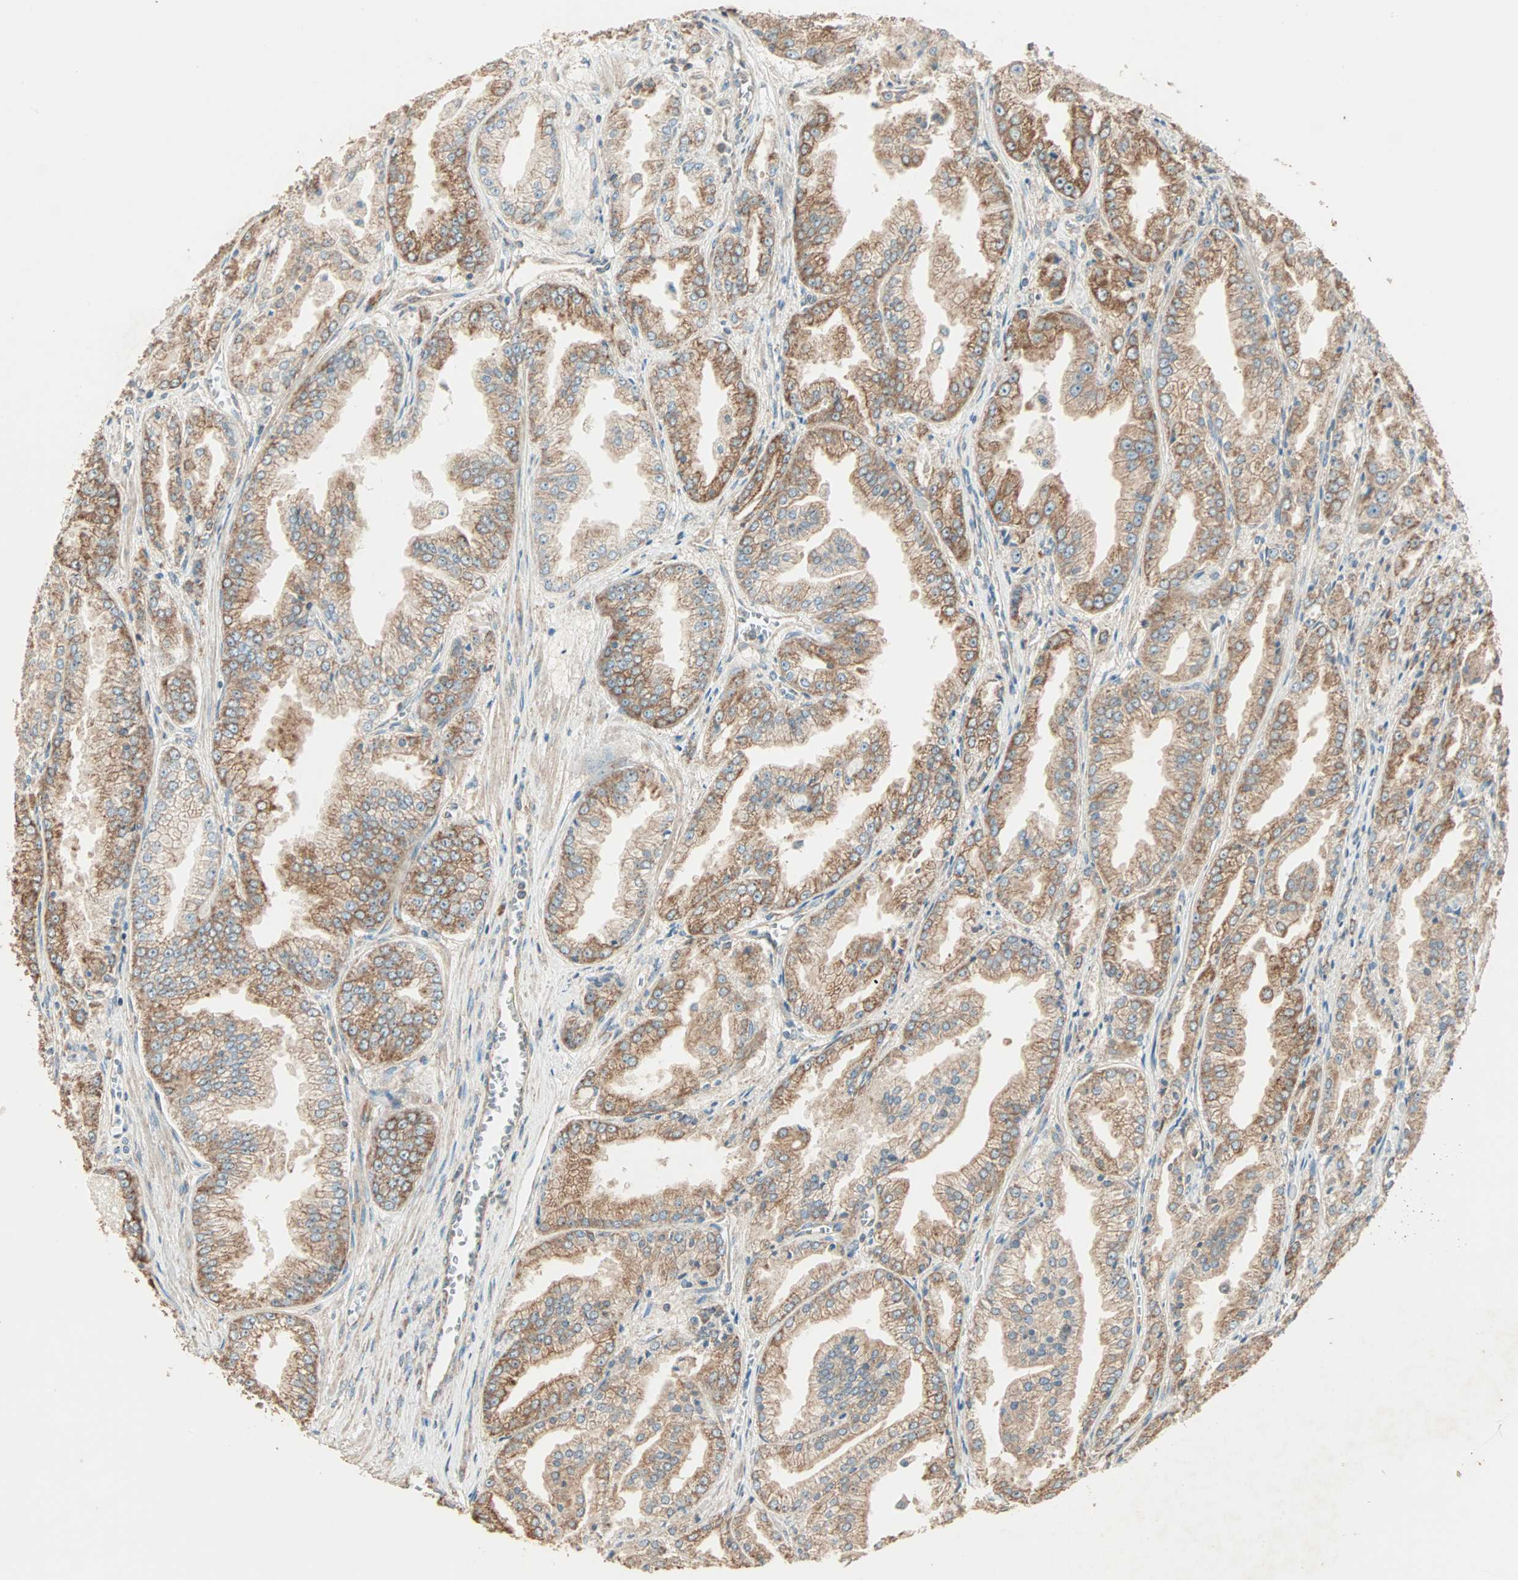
{"staining": {"intensity": "moderate", "quantity": ">75%", "location": "cytoplasmic/membranous"}, "tissue": "prostate cancer", "cell_type": "Tumor cells", "image_type": "cancer", "snomed": [{"axis": "morphology", "description": "Adenocarcinoma, High grade"}, {"axis": "topography", "description": "Prostate"}], "caption": "Human prostate high-grade adenocarcinoma stained for a protein (brown) exhibits moderate cytoplasmic/membranous positive staining in about >75% of tumor cells.", "gene": "EIF4G2", "patient": {"sex": "male", "age": 61}}